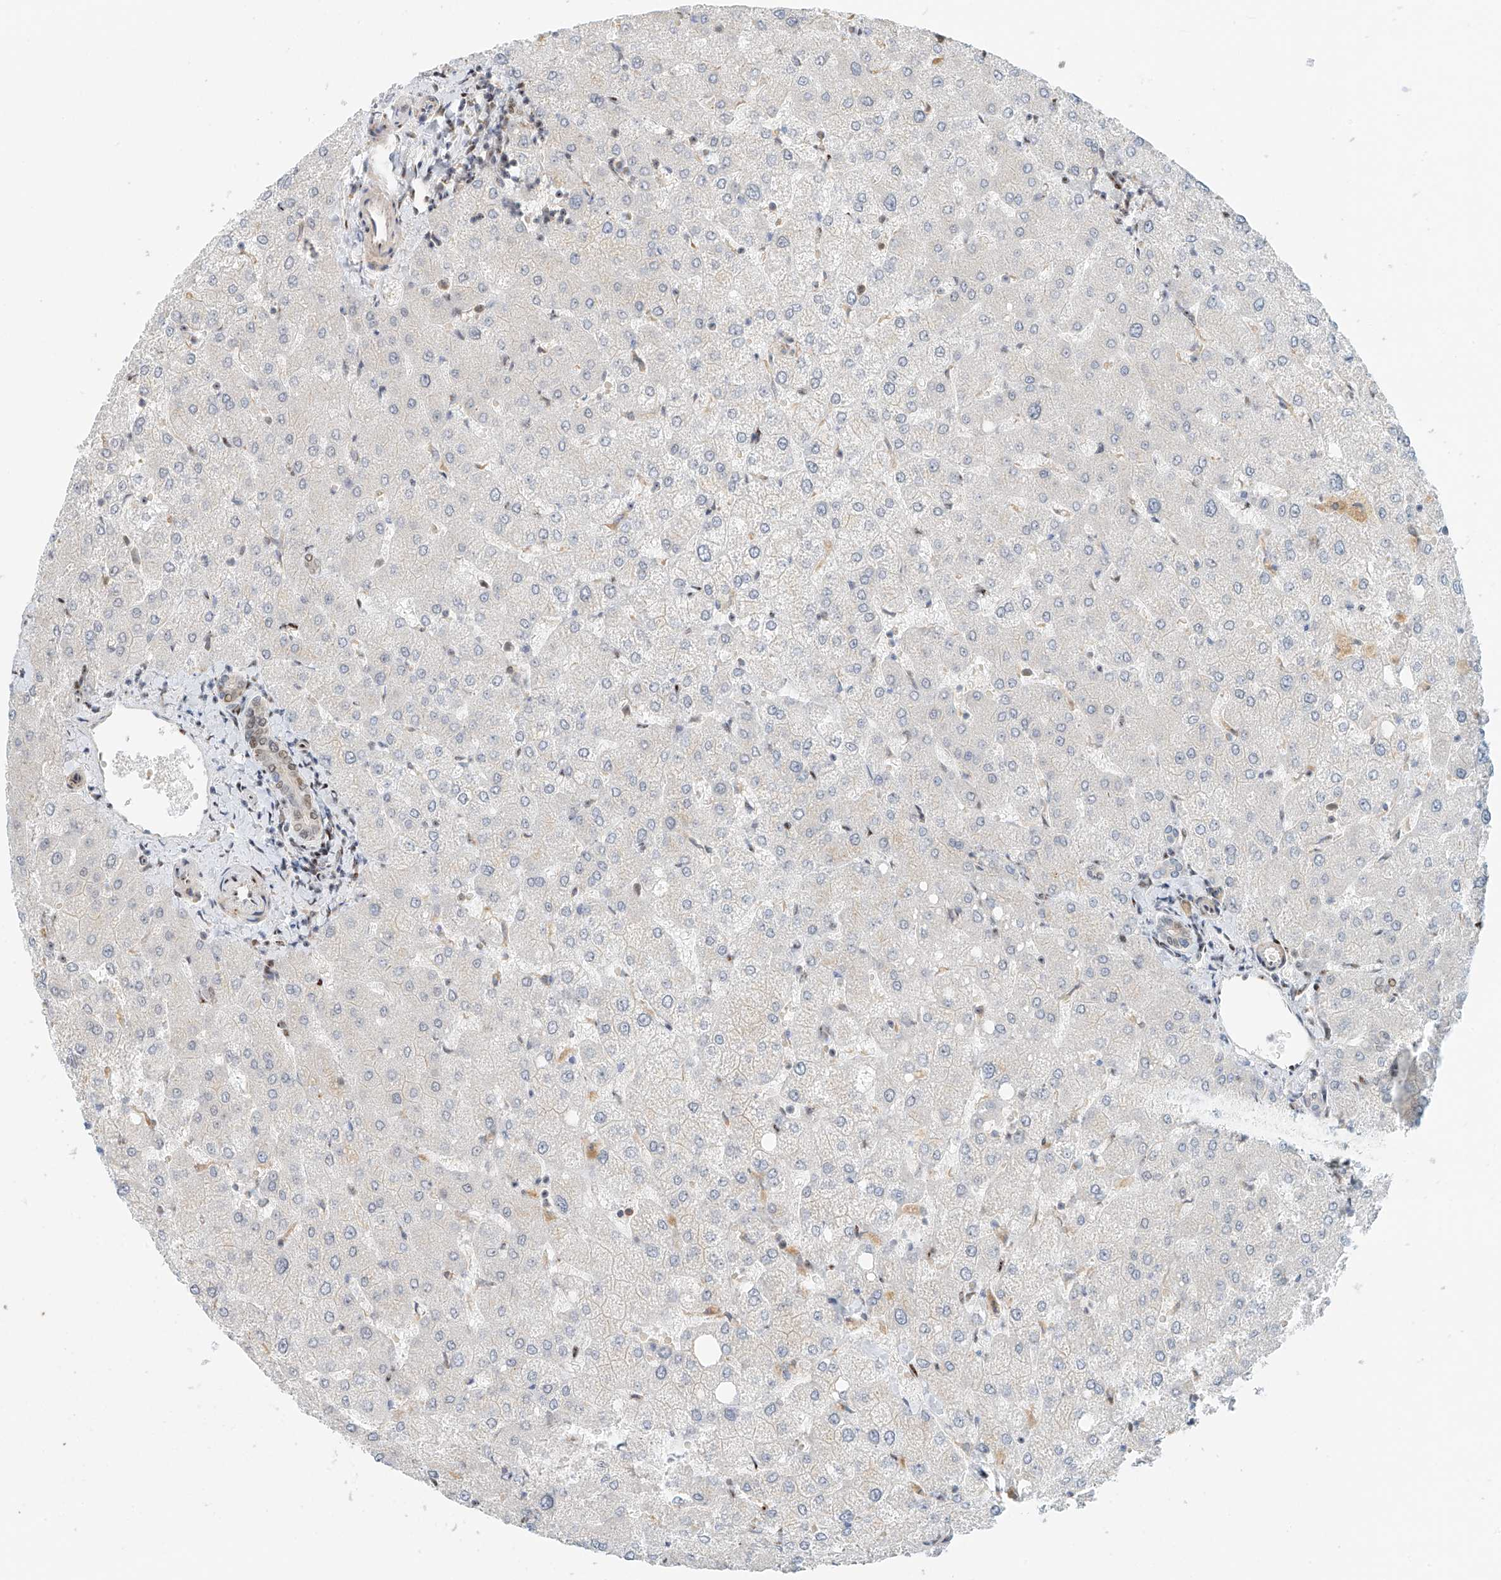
{"staining": {"intensity": "moderate", "quantity": "<25%", "location": "nuclear"}, "tissue": "liver", "cell_type": "Cholangiocytes", "image_type": "normal", "snomed": [{"axis": "morphology", "description": "Normal tissue, NOS"}, {"axis": "topography", "description": "Liver"}], "caption": "Unremarkable liver was stained to show a protein in brown. There is low levels of moderate nuclear staining in approximately <25% of cholangiocytes. (DAB (3,3'-diaminobenzidine) IHC with brightfield microscopy, high magnification).", "gene": "ZNF514", "patient": {"sex": "female", "age": 54}}